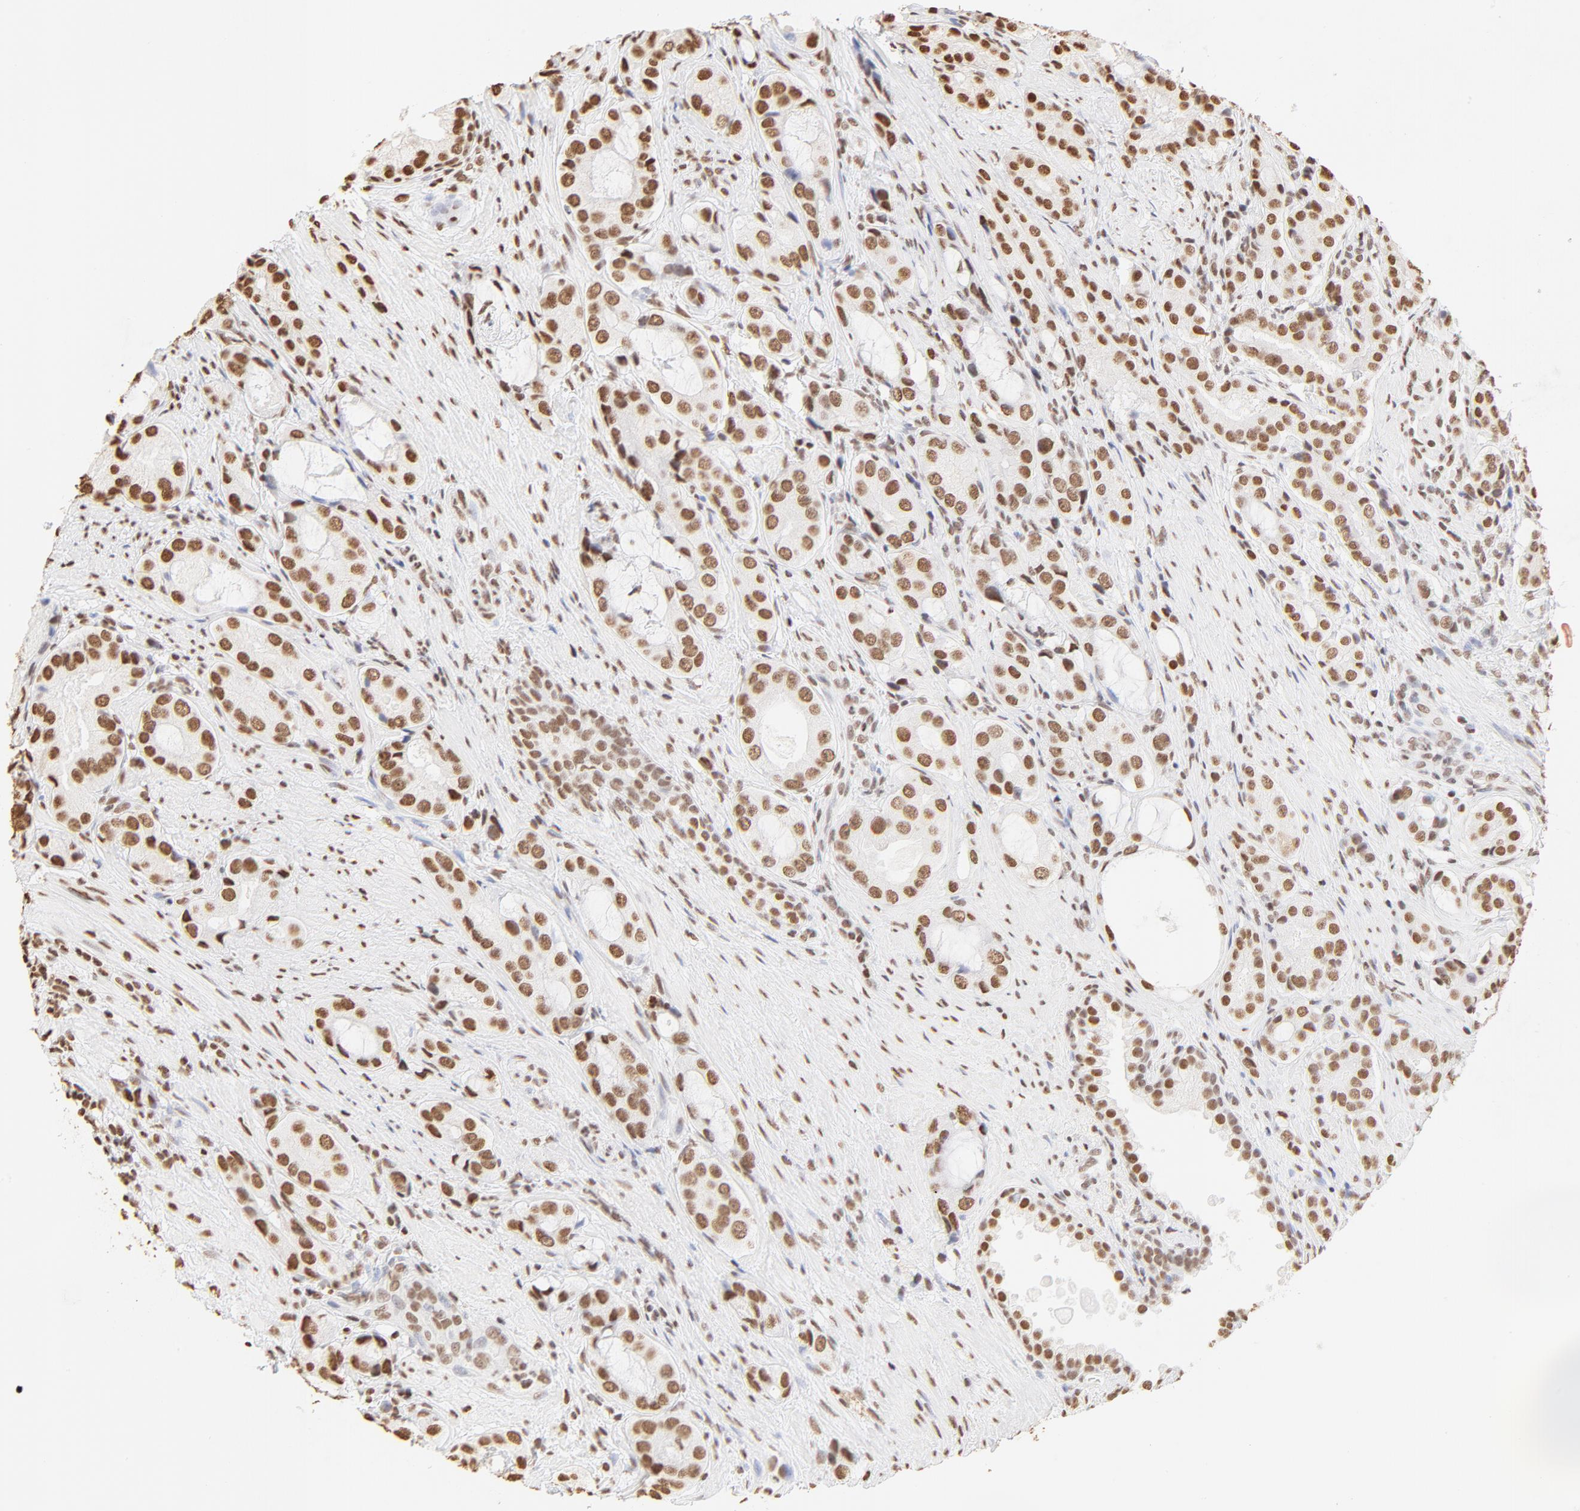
{"staining": {"intensity": "moderate", "quantity": ">75%", "location": "nuclear"}, "tissue": "prostate cancer", "cell_type": "Tumor cells", "image_type": "cancer", "snomed": [{"axis": "morphology", "description": "Adenocarcinoma, High grade"}, {"axis": "topography", "description": "Prostate"}], "caption": "Brown immunohistochemical staining in human high-grade adenocarcinoma (prostate) reveals moderate nuclear expression in approximately >75% of tumor cells. Using DAB (3,3'-diaminobenzidine) (brown) and hematoxylin (blue) stains, captured at high magnification using brightfield microscopy.", "gene": "ZNF540", "patient": {"sex": "male", "age": 72}}